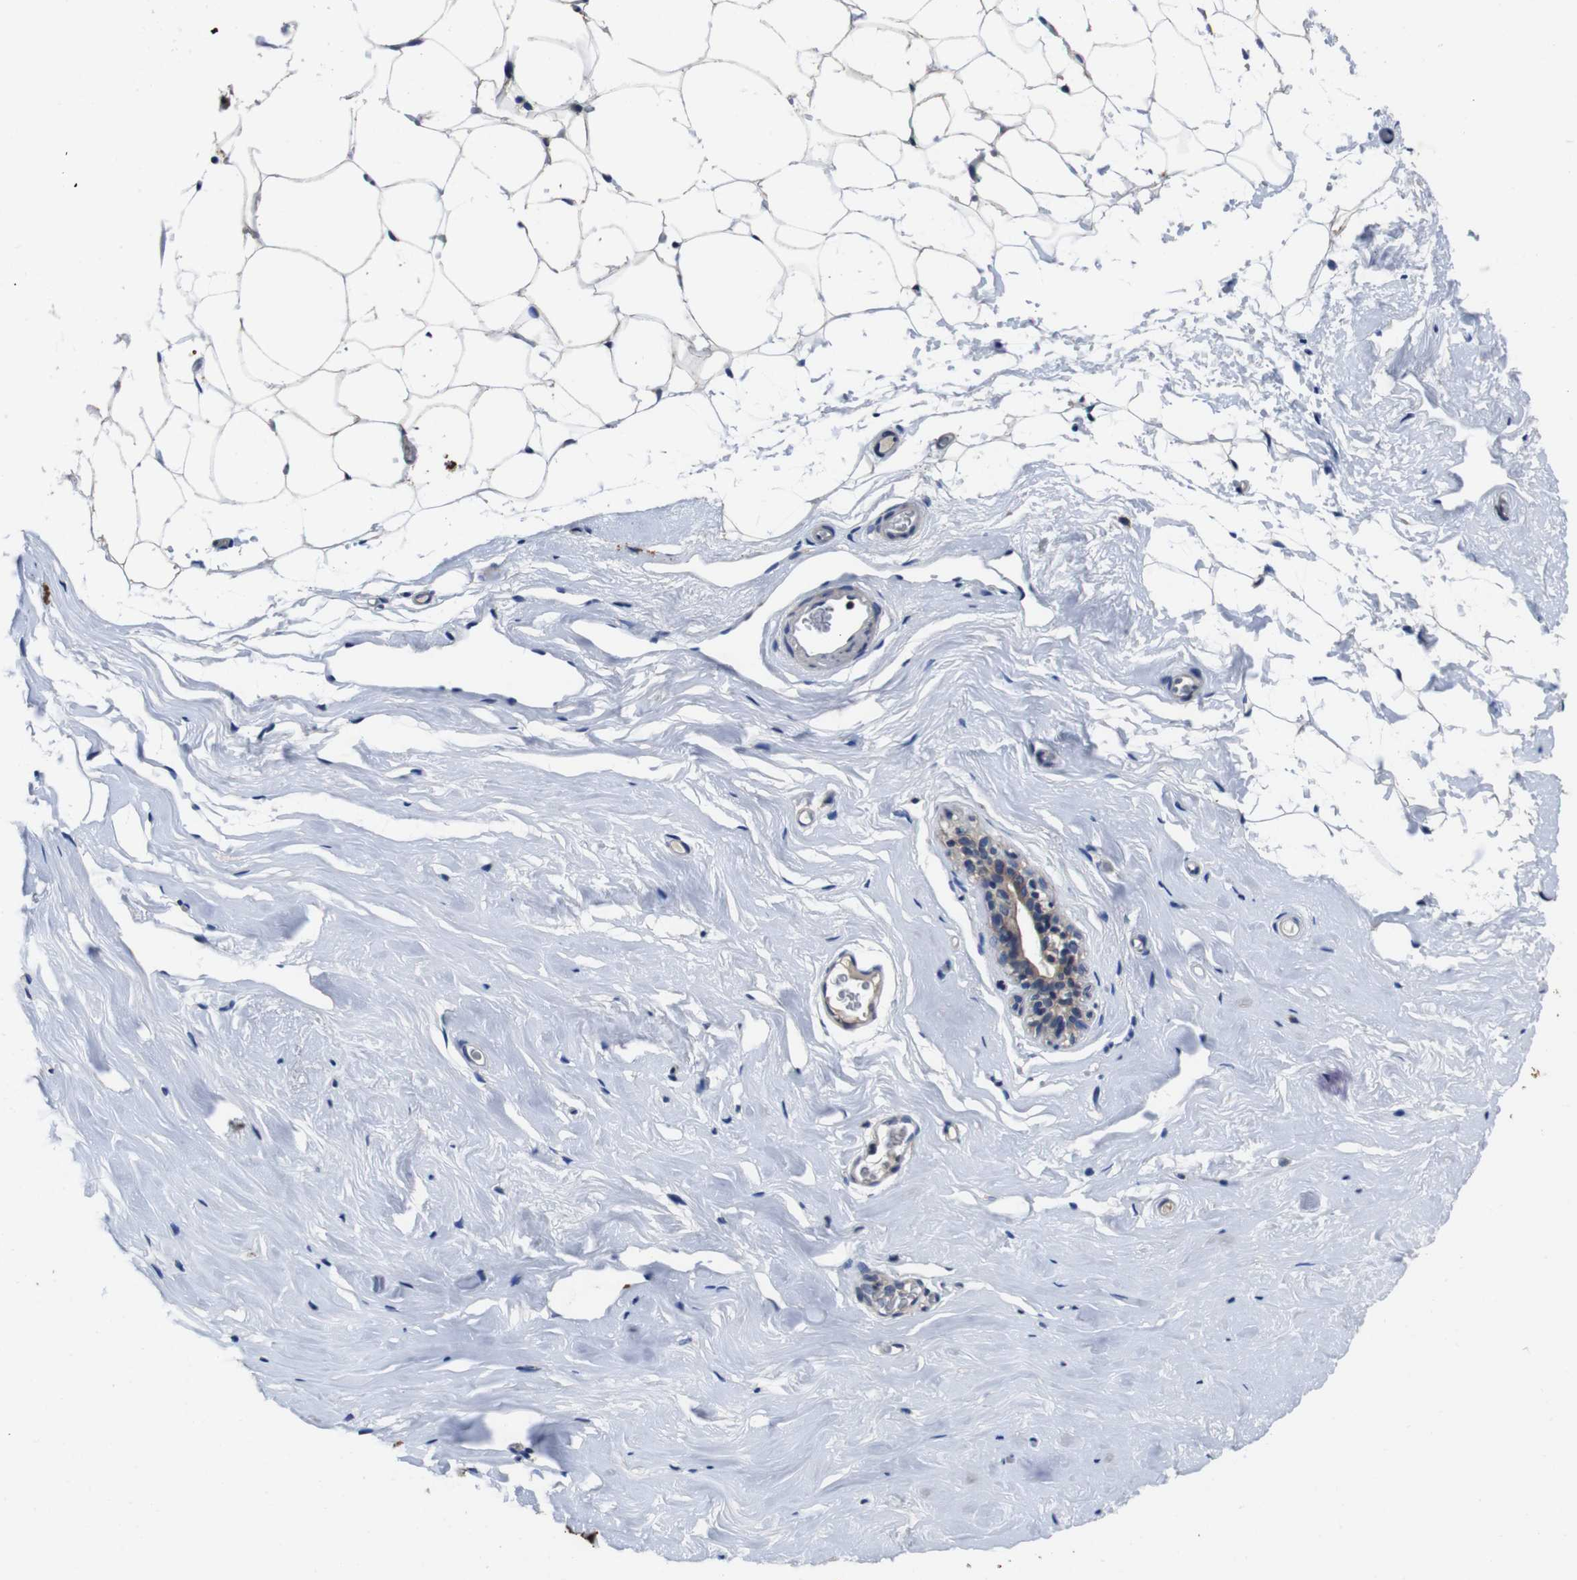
{"staining": {"intensity": "negative", "quantity": "none", "location": "none"}, "tissue": "breast", "cell_type": "Adipocytes", "image_type": "normal", "snomed": [{"axis": "morphology", "description": "Normal tissue, NOS"}, {"axis": "topography", "description": "Breast"}], "caption": "Adipocytes show no significant staining in normal breast. (DAB IHC with hematoxylin counter stain).", "gene": "GLIPR1", "patient": {"sex": "female", "age": 75}}